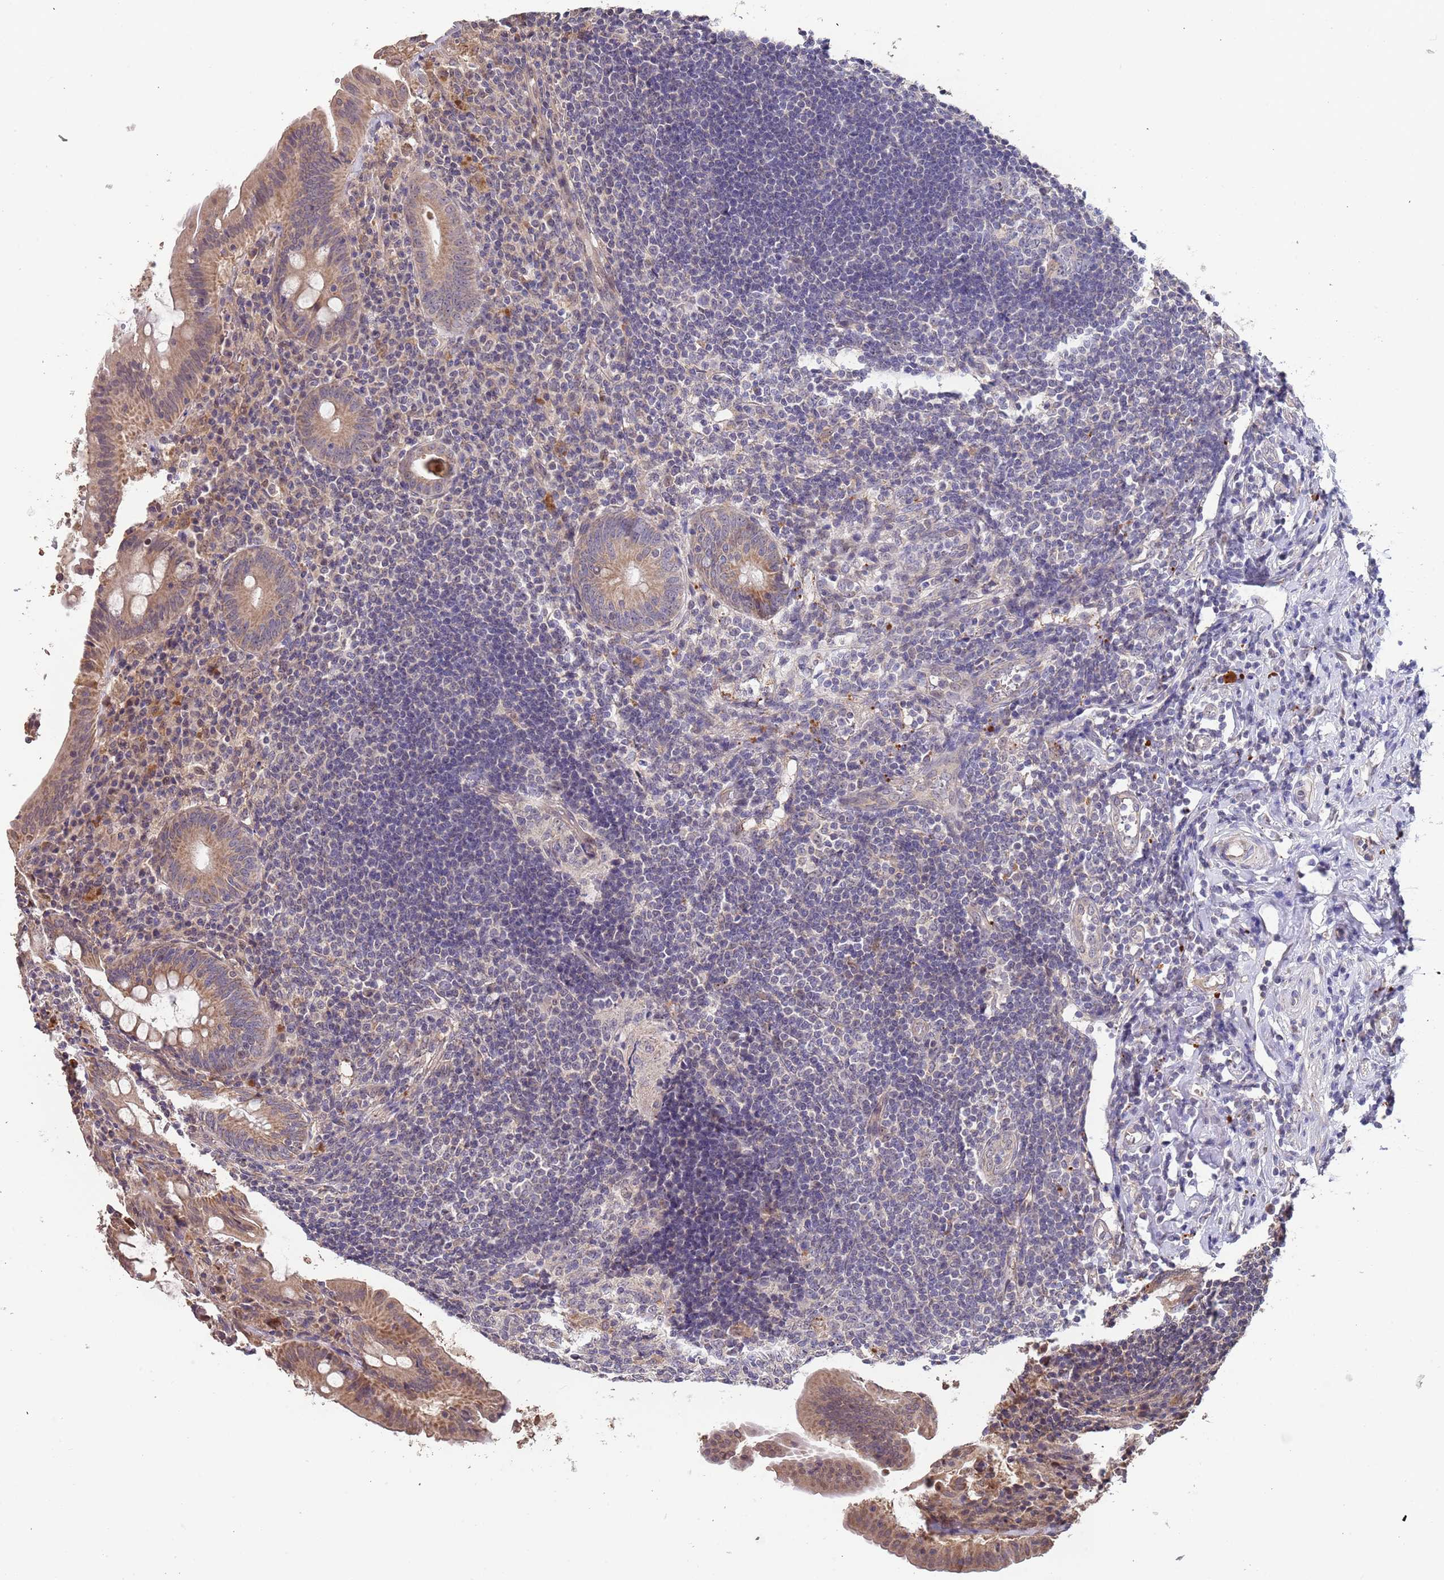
{"staining": {"intensity": "moderate", "quantity": "25%-75%", "location": "cytoplasmic/membranous"}, "tissue": "appendix", "cell_type": "Glandular cells", "image_type": "normal", "snomed": [{"axis": "morphology", "description": "Normal tissue, NOS"}, {"axis": "topography", "description": "Appendix"}], "caption": "Glandular cells reveal medium levels of moderate cytoplasmic/membranous positivity in about 25%-75% of cells in benign human appendix. Nuclei are stained in blue.", "gene": "TMEM64", "patient": {"sex": "female", "age": 54}}